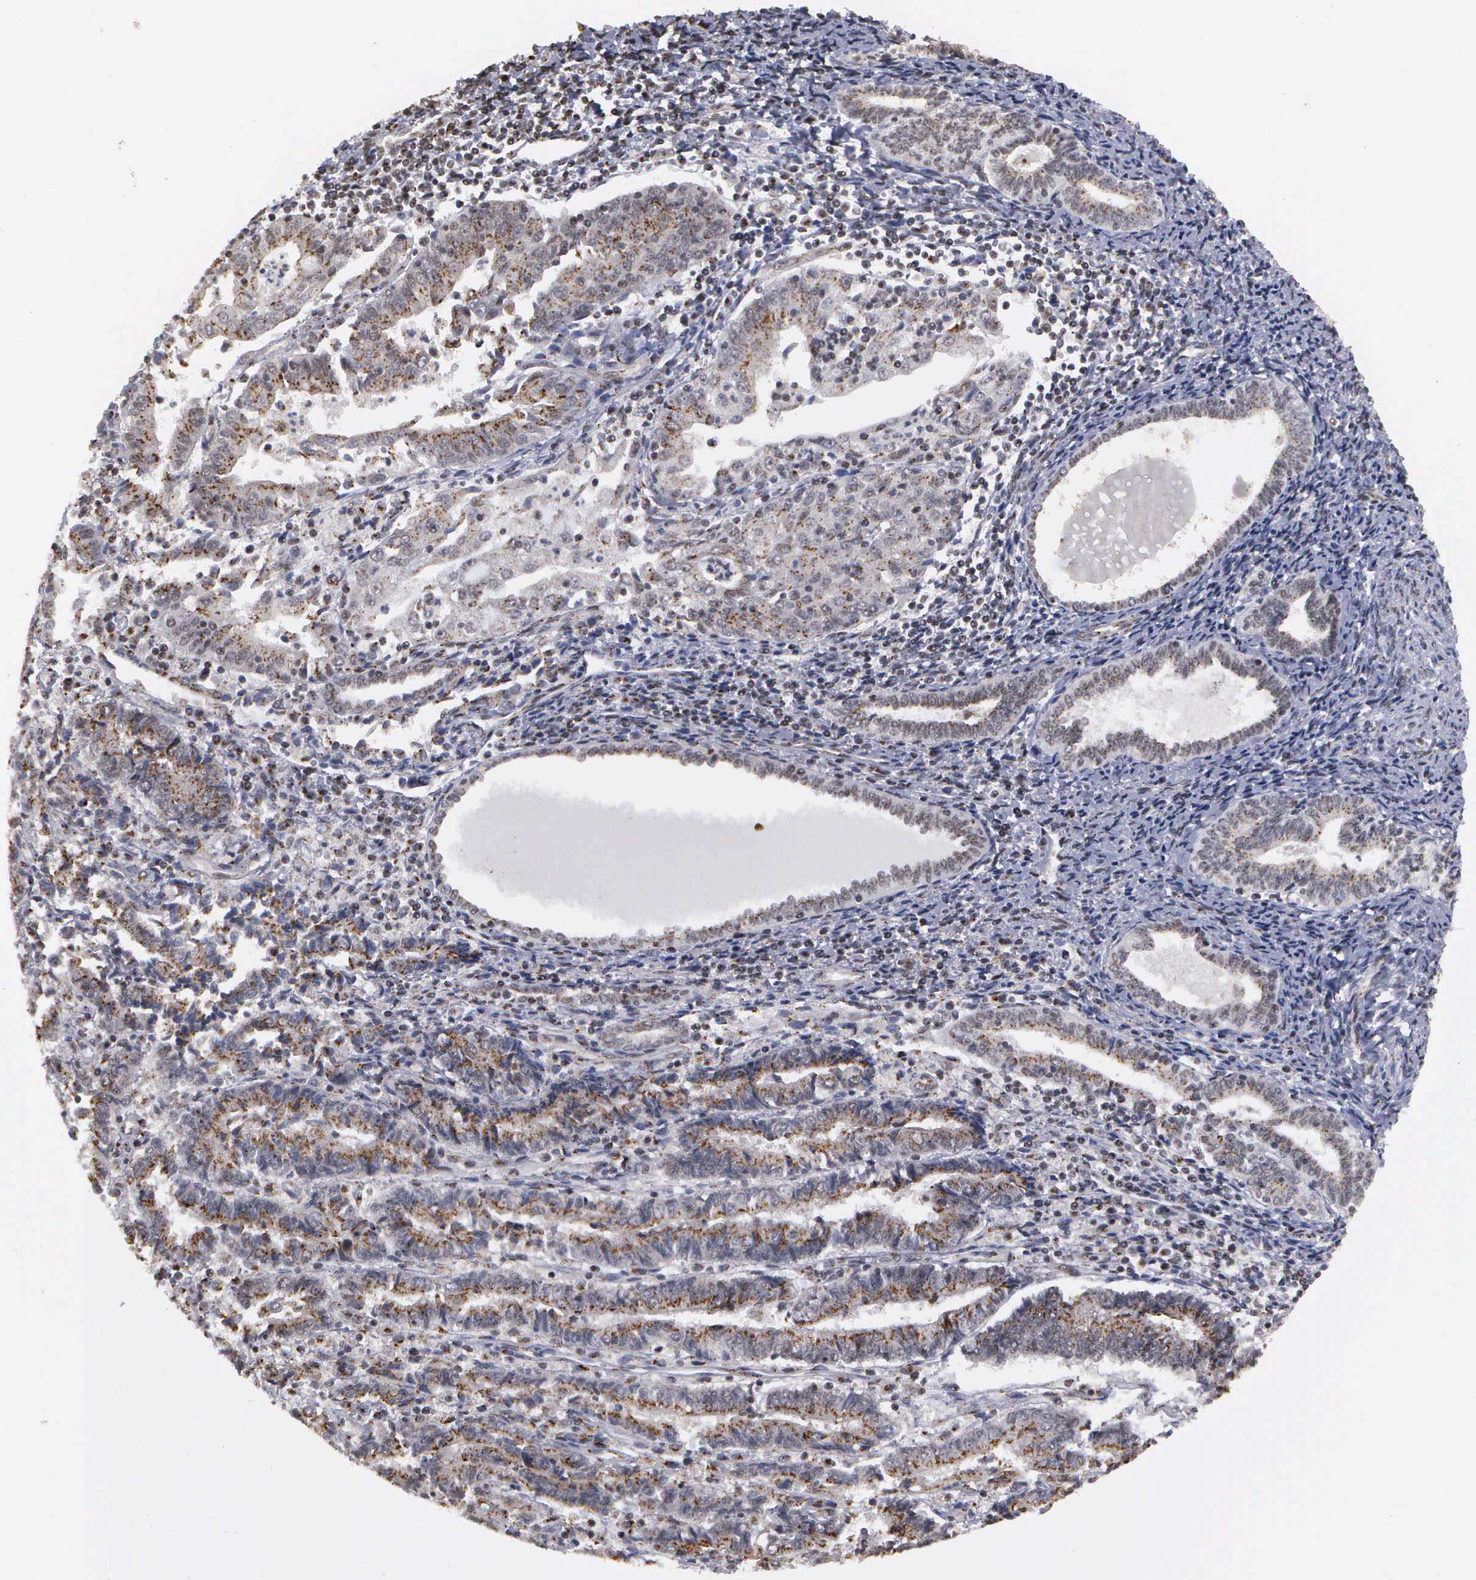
{"staining": {"intensity": "moderate", "quantity": ">75%", "location": "cytoplasmic/membranous"}, "tissue": "endometrial cancer", "cell_type": "Tumor cells", "image_type": "cancer", "snomed": [{"axis": "morphology", "description": "Adenocarcinoma, NOS"}, {"axis": "topography", "description": "Endometrium"}], "caption": "Tumor cells reveal moderate cytoplasmic/membranous expression in approximately >75% of cells in adenocarcinoma (endometrial).", "gene": "GTF2A1", "patient": {"sex": "female", "age": 75}}